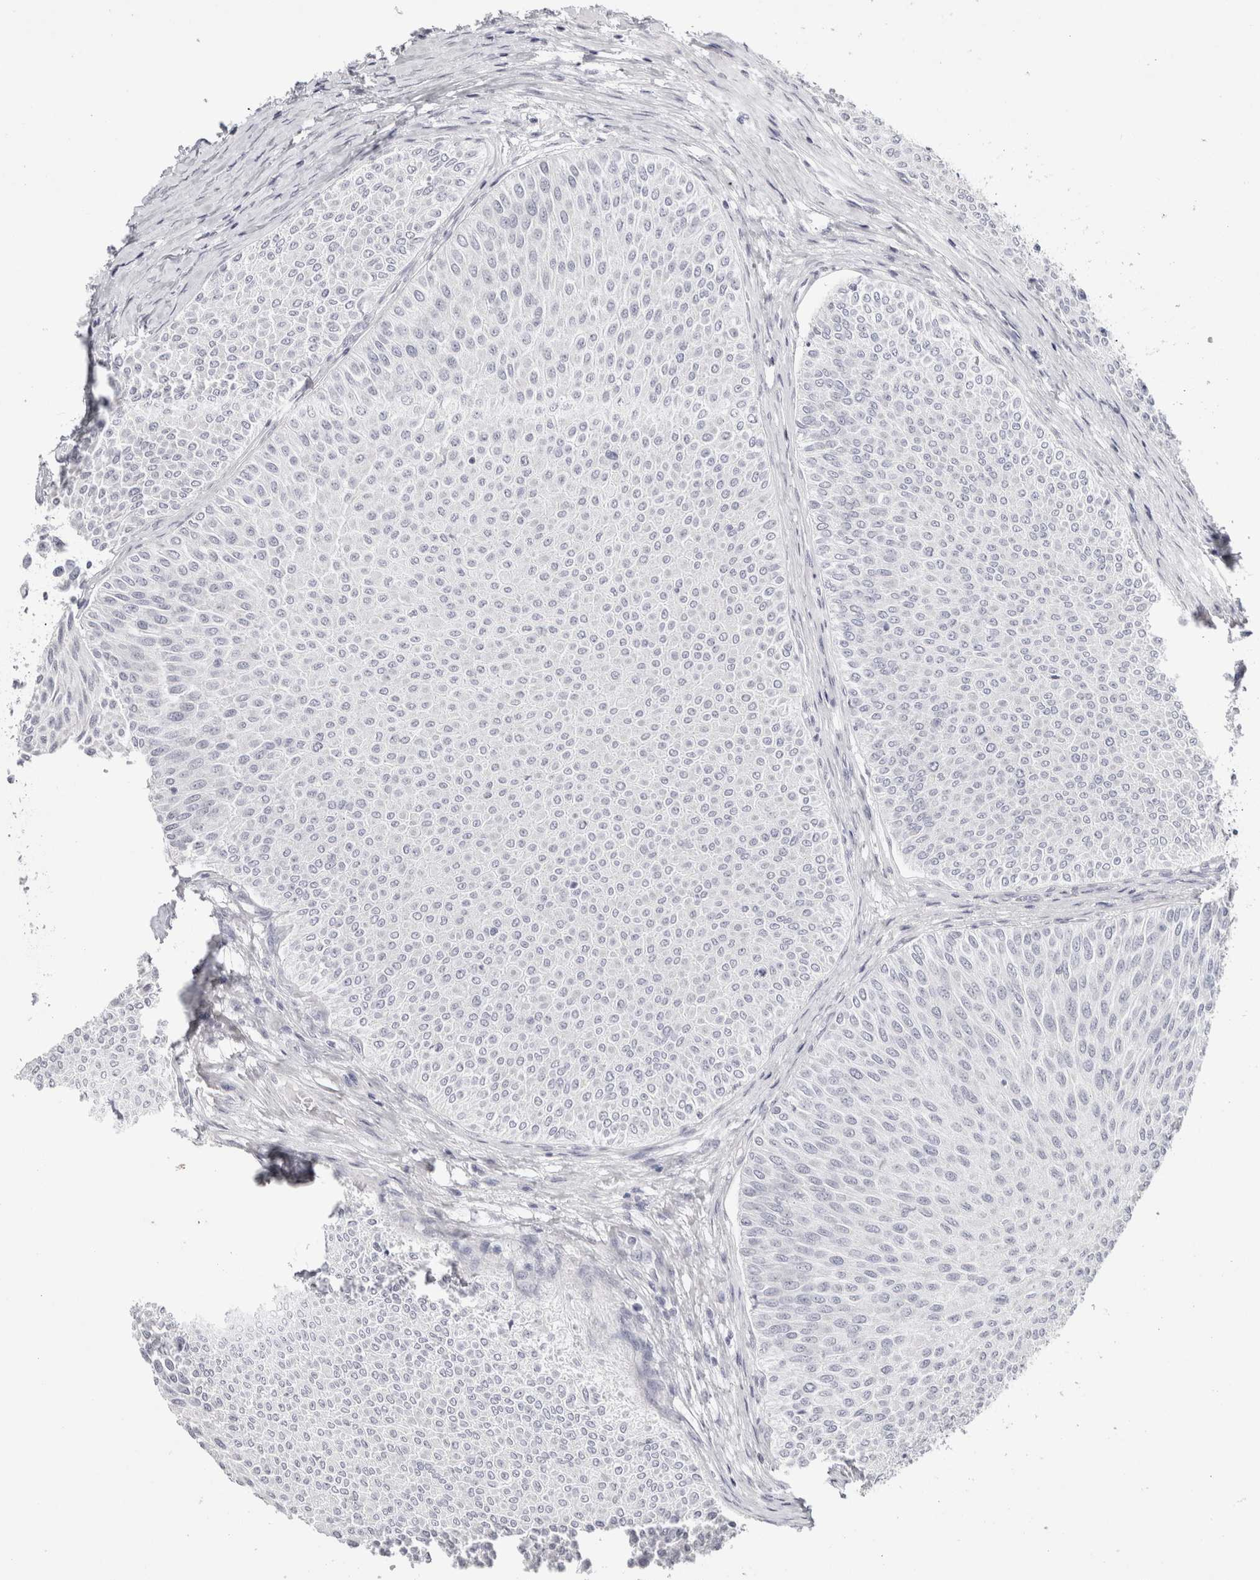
{"staining": {"intensity": "negative", "quantity": "none", "location": "none"}, "tissue": "urothelial cancer", "cell_type": "Tumor cells", "image_type": "cancer", "snomed": [{"axis": "morphology", "description": "Urothelial carcinoma, Low grade"}, {"axis": "topography", "description": "Urinary bladder"}], "caption": "Photomicrograph shows no protein expression in tumor cells of urothelial cancer tissue.", "gene": "GARIN1A", "patient": {"sex": "male", "age": 78}}